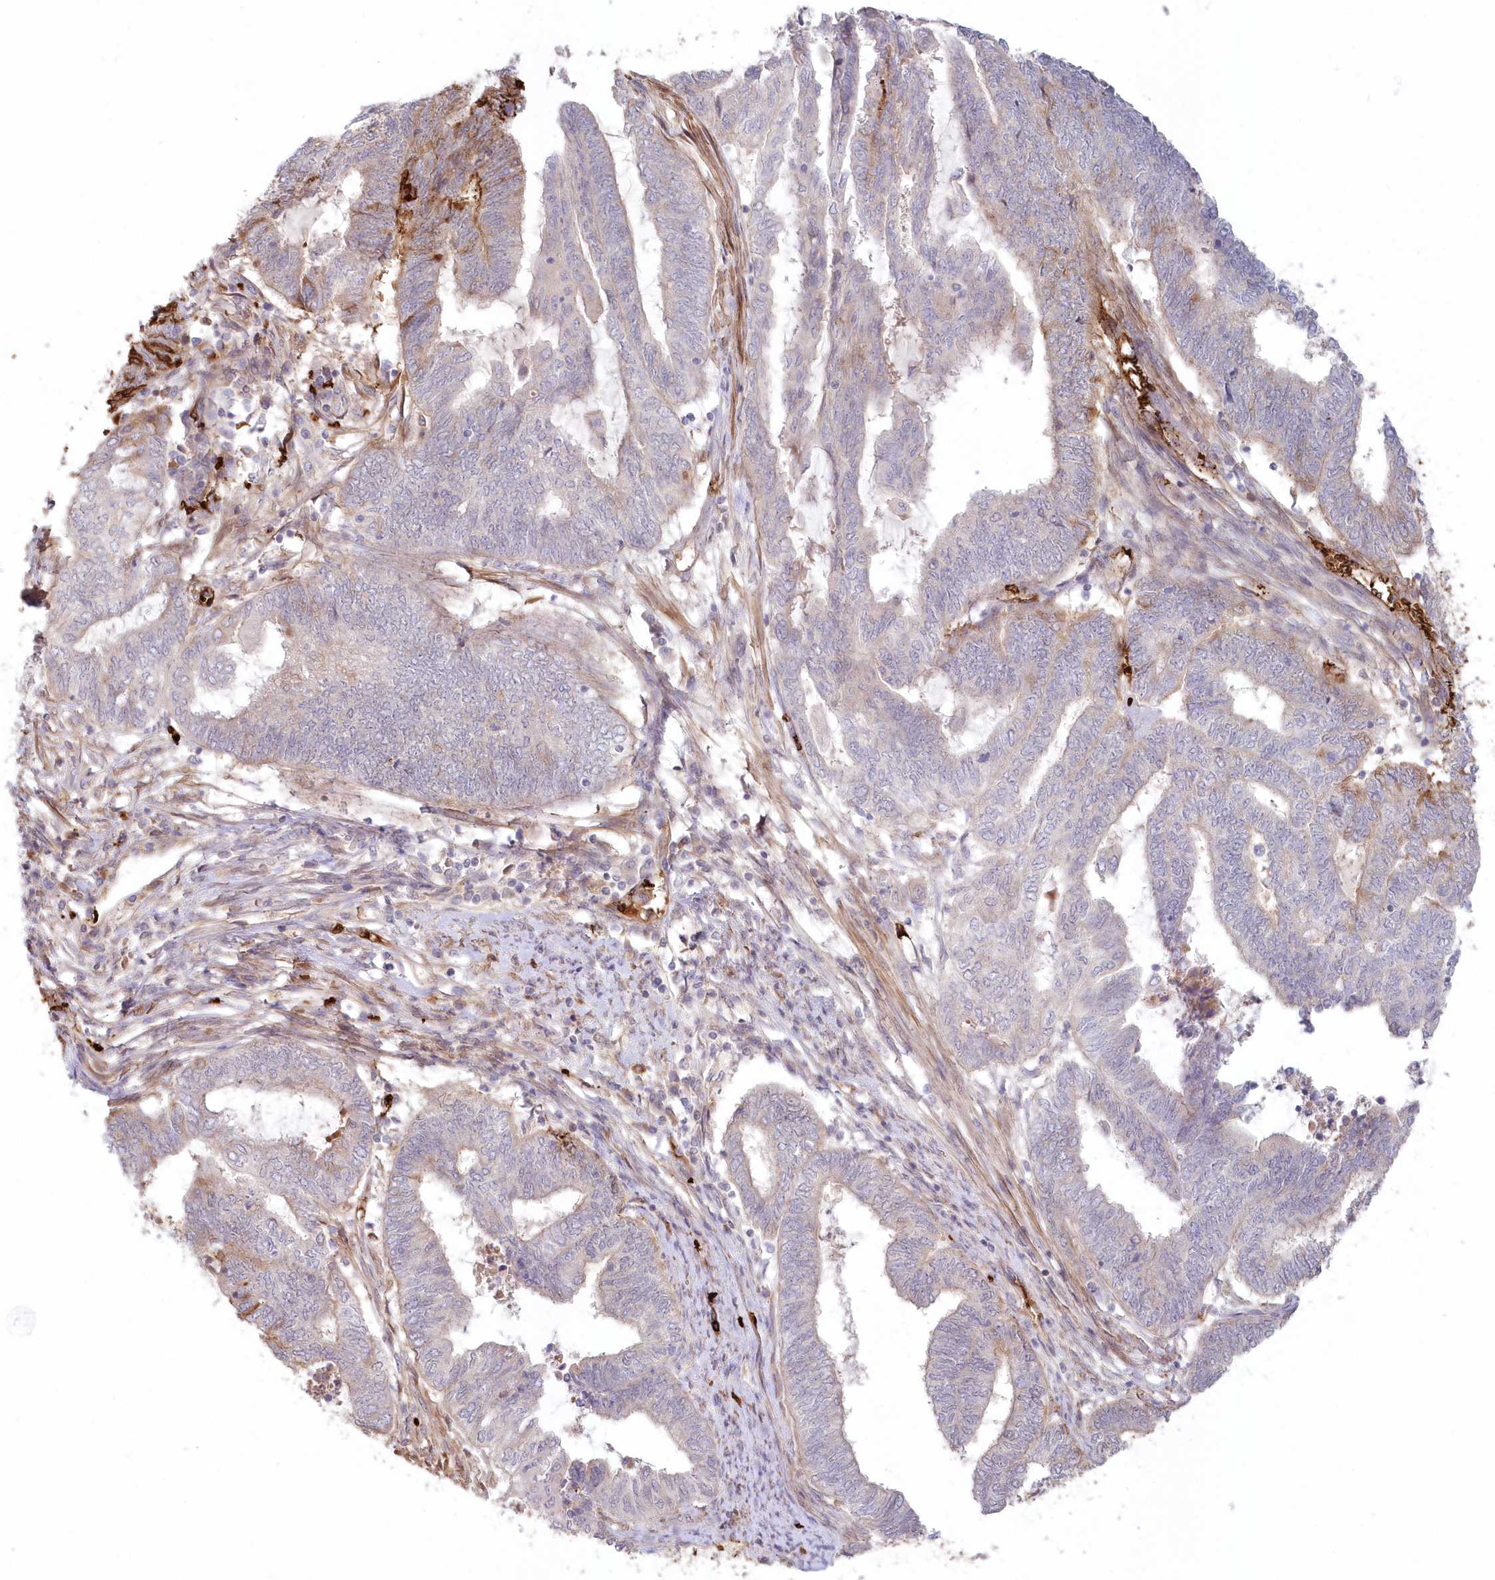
{"staining": {"intensity": "weak", "quantity": "<25%", "location": "cytoplasmic/membranous"}, "tissue": "endometrial cancer", "cell_type": "Tumor cells", "image_type": "cancer", "snomed": [{"axis": "morphology", "description": "Adenocarcinoma, NOS"}, {"axis": "topography", "description": "Uterus"}, {"axis": "topography", "description": "Endometrium"}], "caption": "Protein analysis of adenocarcinoma (endometrial) displays no significant expression in tumor cells. The staining was performed using DAB to visualize the protein expression in brown, while the nuclei were stained in blue with hematoxylin (Magnification: 20x).", "gene": "SERINC1", "patient": {"sex": "female", "age": 70}}